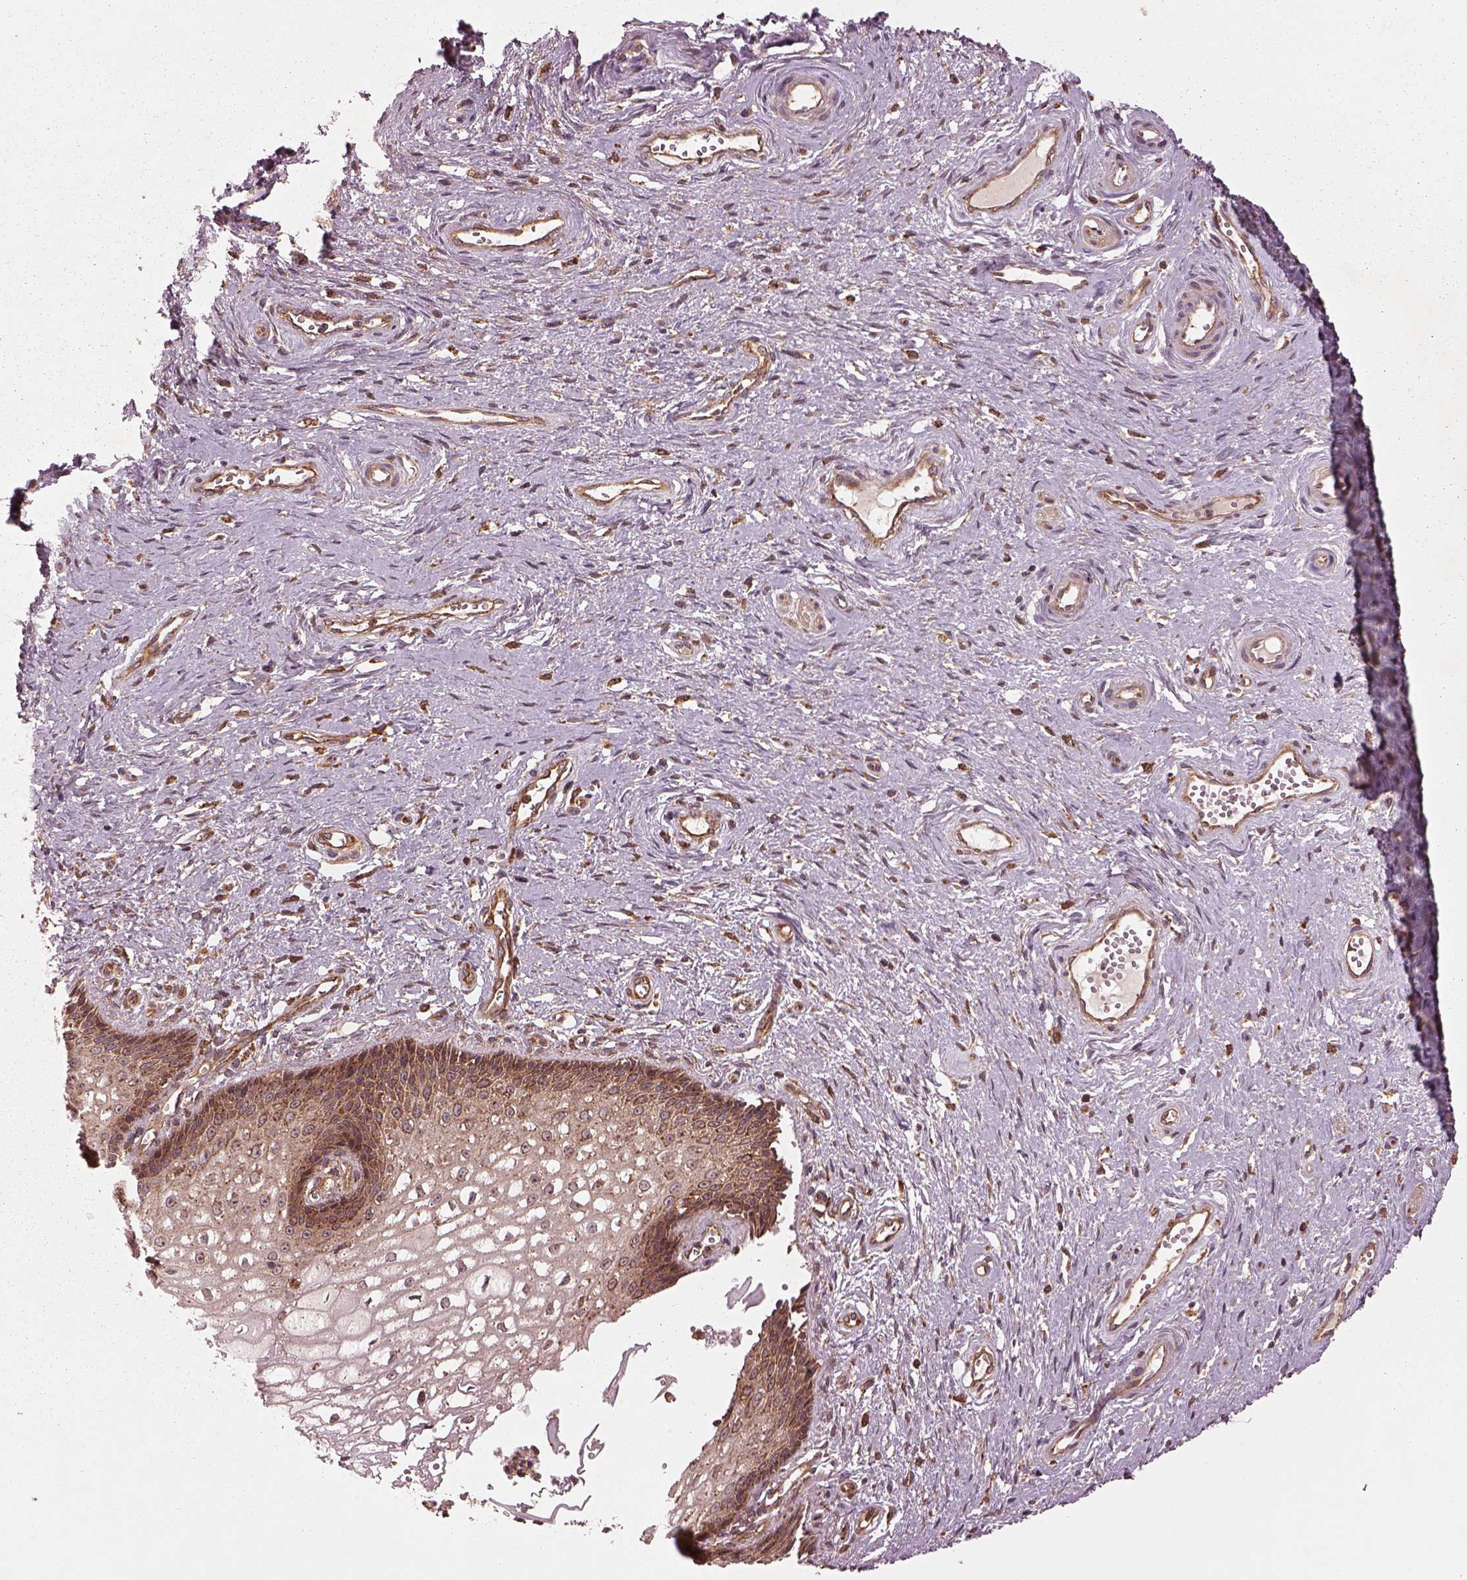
{"staining": {"intensity": "moderate", "quantity": "<25%", "location": "cytoplasmic/membranous"}, "tissue": "cervical cancer", "cell_type": "Tumor cells", "image_type": "cancer", "snomed": [{"axis": "morphology", "description": "Squamous cell carcinoma, NOS"}, {"axis": "topography", "description": "Cervix"}], "caption": "An immunohistochemistry (IHC) image of tumor tissue is shown. Protein staining in brown highlights moderate cytoplasmic/membranous positivity in squamous cell carcinoma (cervical) within tumor cells. Ihc stains the protein of interest in brown and the nuclei are stained blue.", "gene": "WASHC2A", "patient": {"sex": "female", "age": 30}}